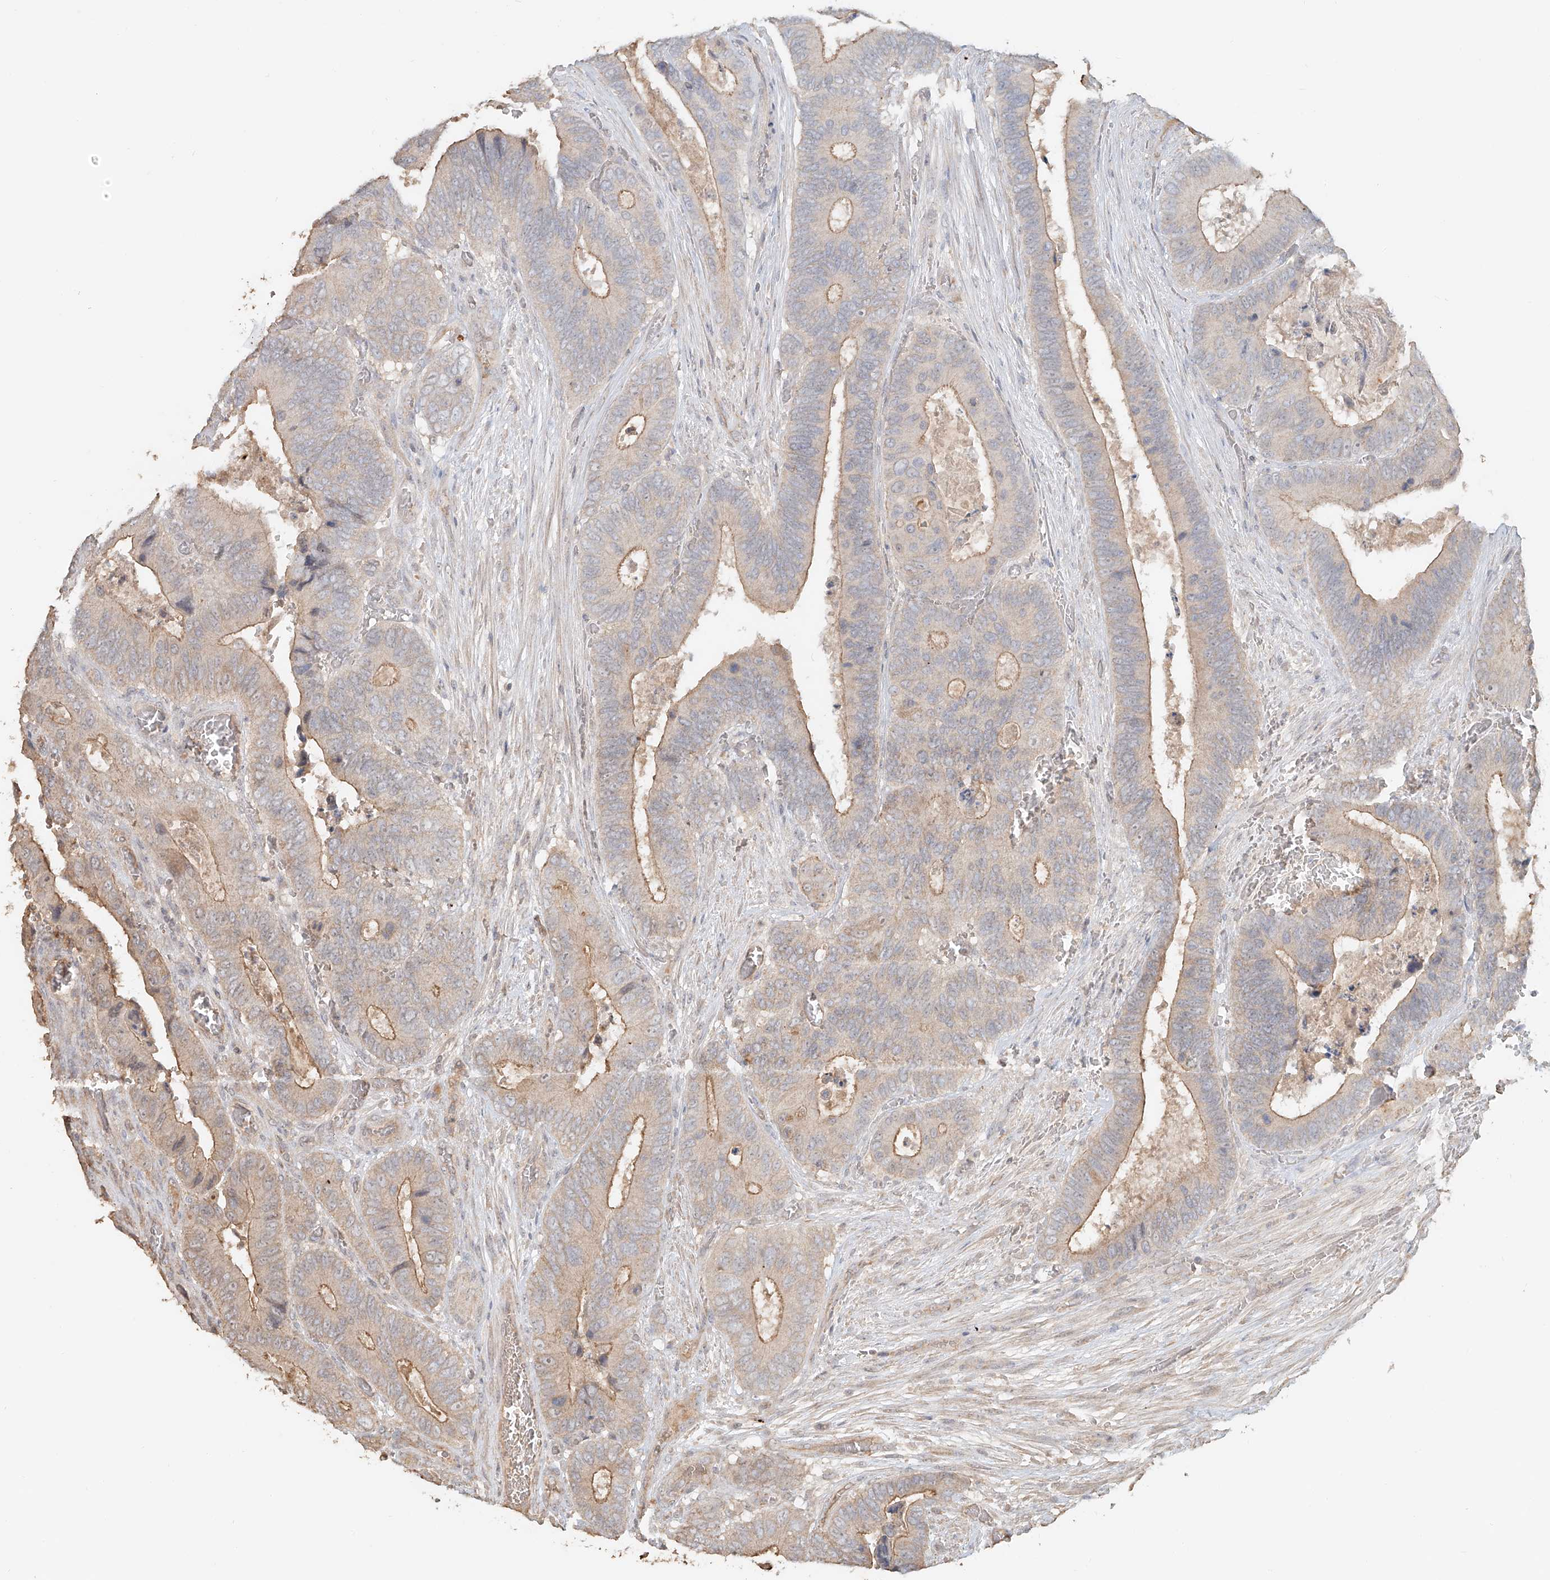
{"staining": {"intensity": "moderate", "quantity": "25%-75%", "location": "cytoplasmic/membranous"}, "tissue": "colorectal cancer", "cell_type": "Tumor cells", "image_type": "cancer", "snomed": [{"axis": "morphology", "description": "Adenocarcinoma, NOS"}, {"axis": "topography", "description": "Colon"}], "caption": "IHC of colorectal adenocarcinoma shows medium levels of moderate cytoplasmic/membranous positivity in about 25%-75% of tumor cells.", "gene": "NPHS1", "patient": {"sex": "male", "age": 72}}